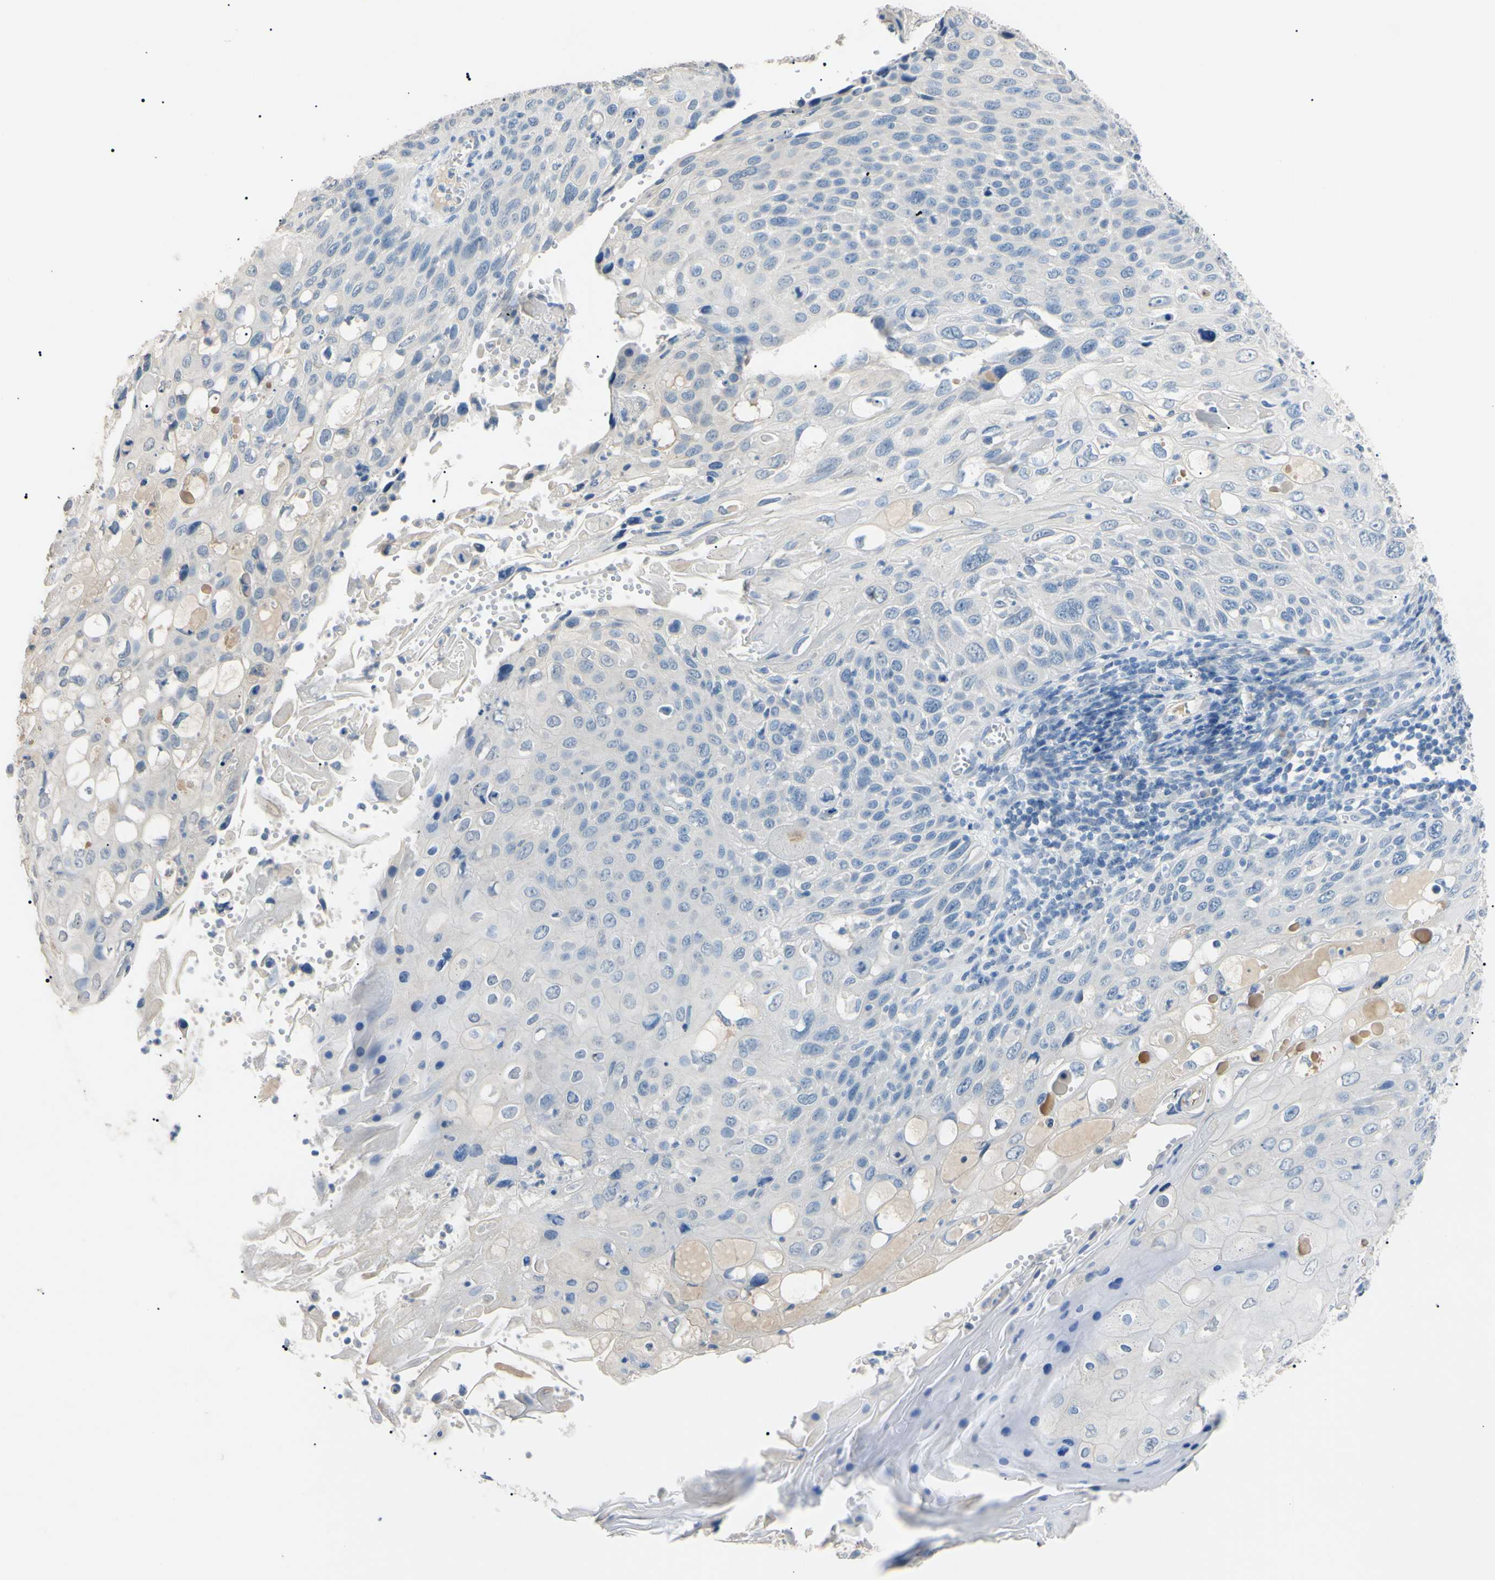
{"staining": {"intensity": "negative", "quantity": "none", "location": "none"}, "tissue": "cervical cancer", "cell_type": "Tumor cells", "image_type": "cancer", "snomed": [{"axis": "morphology", "description": "Squamous cell carcinoma, NOS"}, {"axis": "topography", "description": "Cervix"}], "caption": "Protein analysis of cervical cancer (squamous cell carcinoma) shows no significant expression in tumor cells.", "gene": "CGB3", "patient": {"sex": "female", "age": 70}}